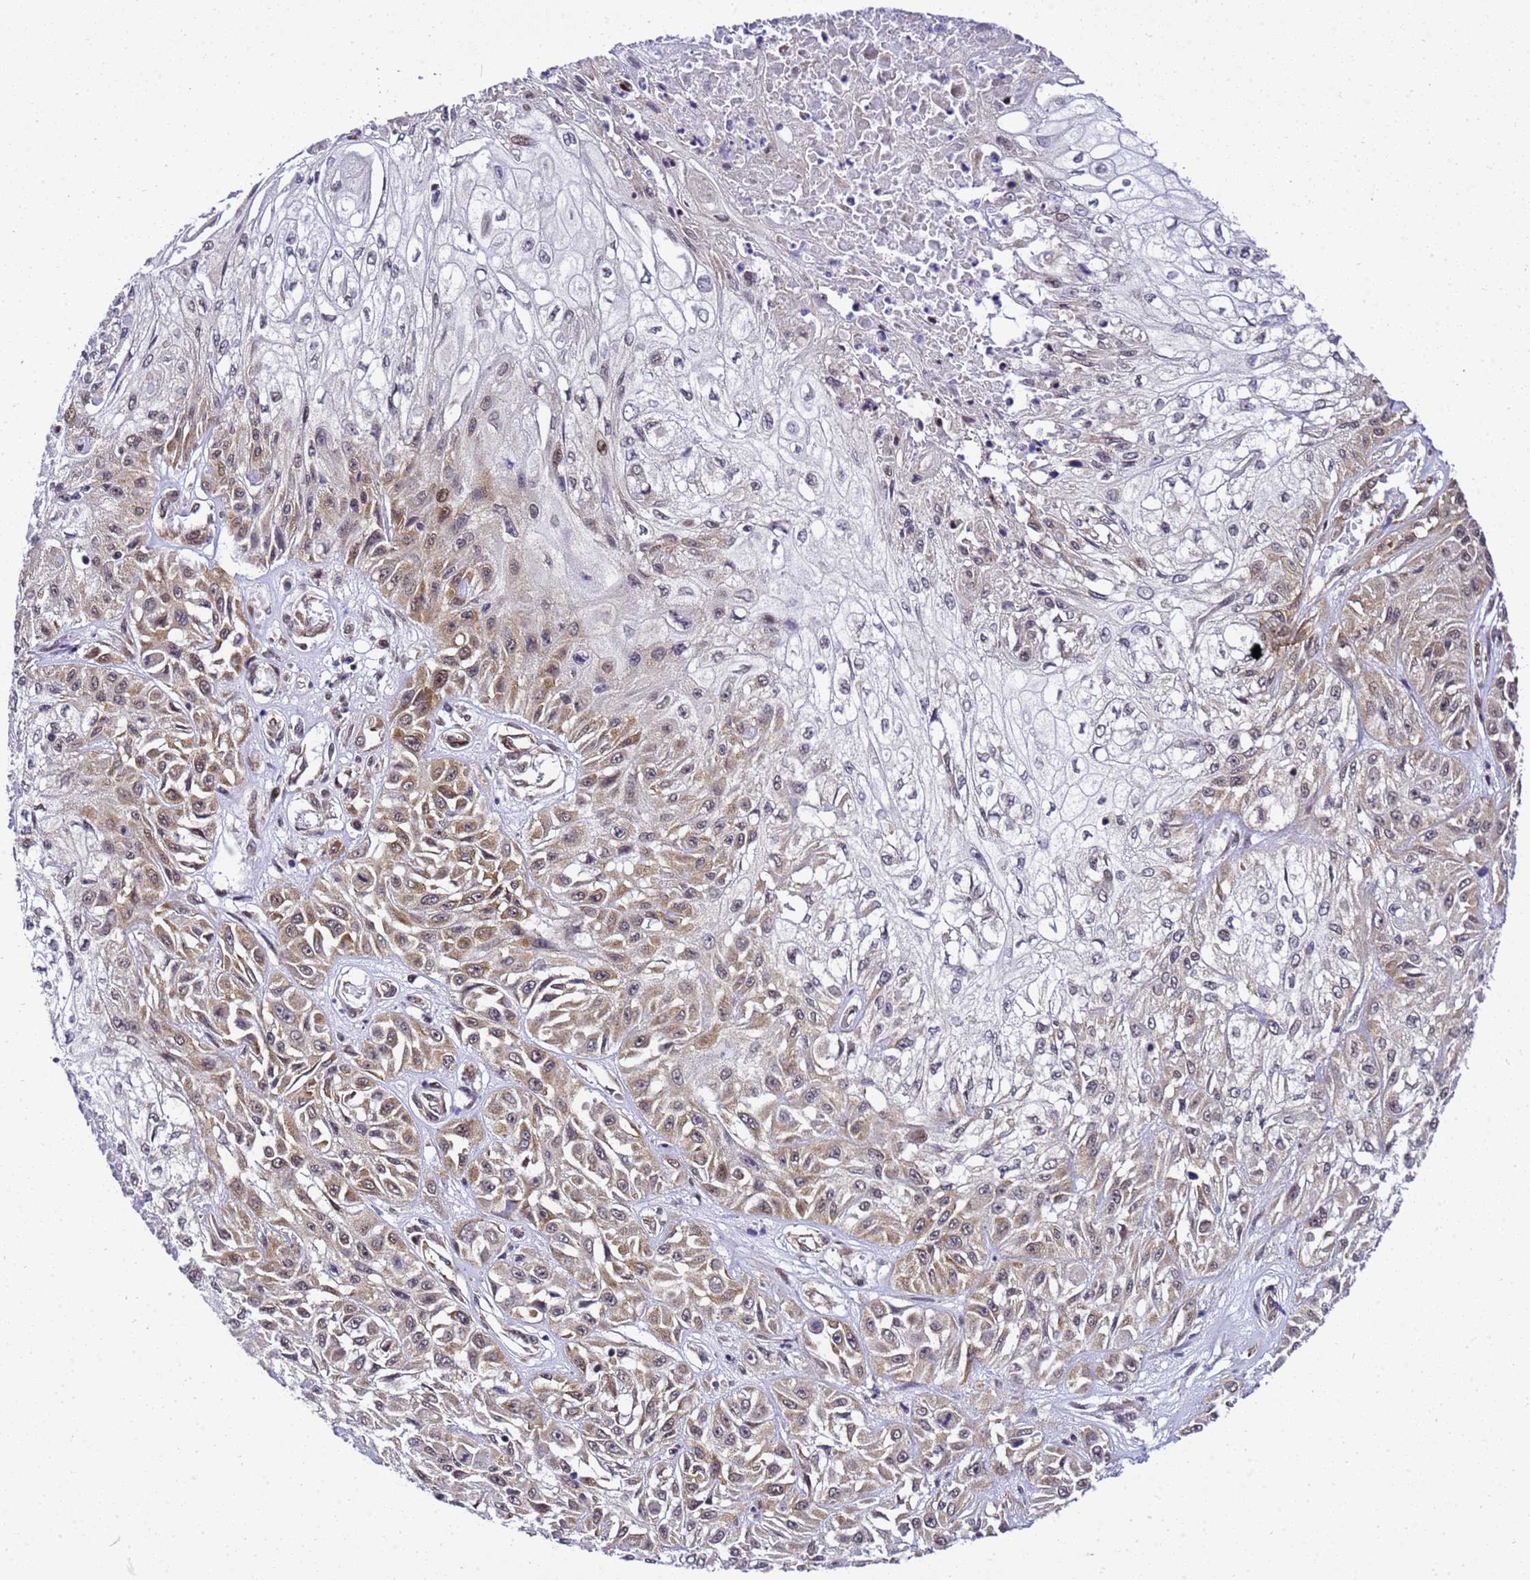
{"staining": {"intensity": "weak", "quantity": "25%-75%", "location": "cytoplasmic/membranous"}, "tissue": "skin cancer", "cell_type": "Tumor cells", "image_type": "cancer", "snomed": [{"axis": "morphology", "description": "Squamous cell carcinoma, NOS"}, {"axis": "morphology", "description": "Squamous cell carcinoma, metastatic, NOS"}, {"axis": "topography", "description": "Skin"}, {"axis": "topography", "description": "Lymph node"}], "caption": "Immunohistochemical staining of skin cancer shows weak cytoplasmic/membranous protein positivity in approximately 25%-75% of tumor cells.", "gene": "SMN1", "patient": {"sex": "male", "age": 75}}